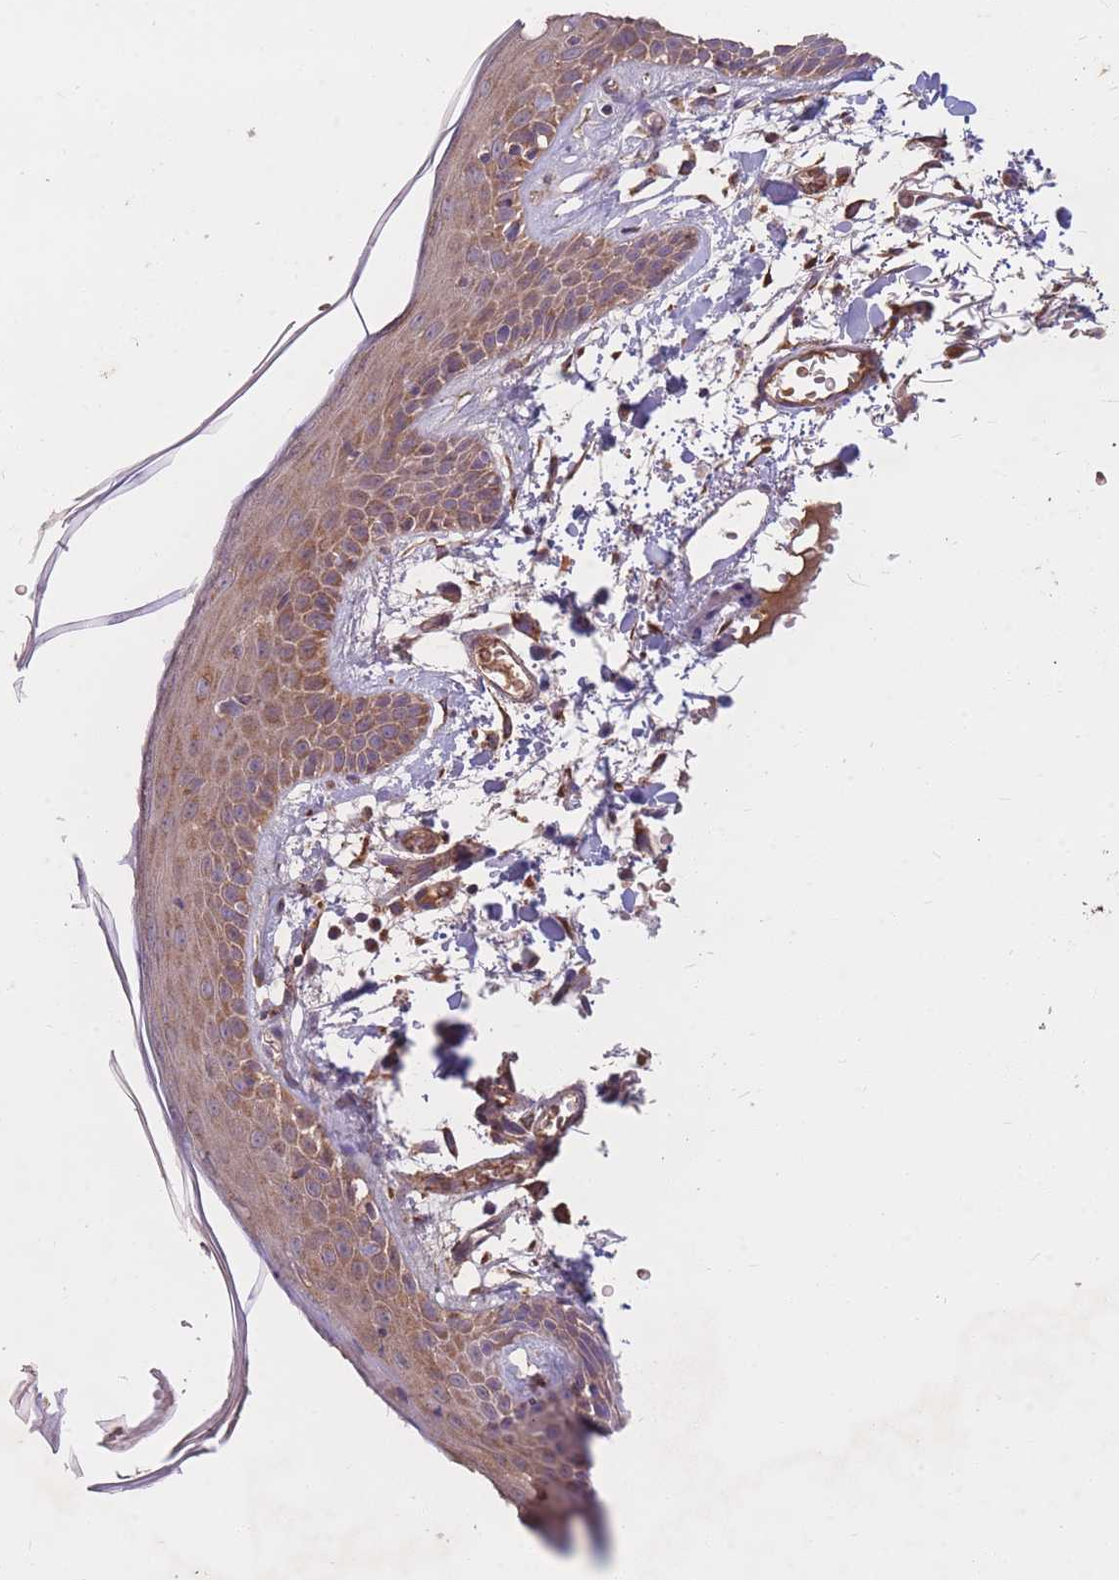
{"staining": {"intensity": "moderate", "quantity": ">75%", "location": "cytoplasmic/membranous"}, "tissue": "skin", "cell_type": "Fibroblasts", "image_type": "normal", "snomed": [{"axis": "morphology", "description": "Normal tissue, NOS"}, {"axis": "topography", "description": "Skin"}], "caption": "About >75% of fibroblasts in benign human skin demonstrate moderate cytoplasmic/membranous protein expression as visualized by brown immunohistochemical staining.", "gene": "PTPMT1", "patient": {"sex": "male", "age": 79}}